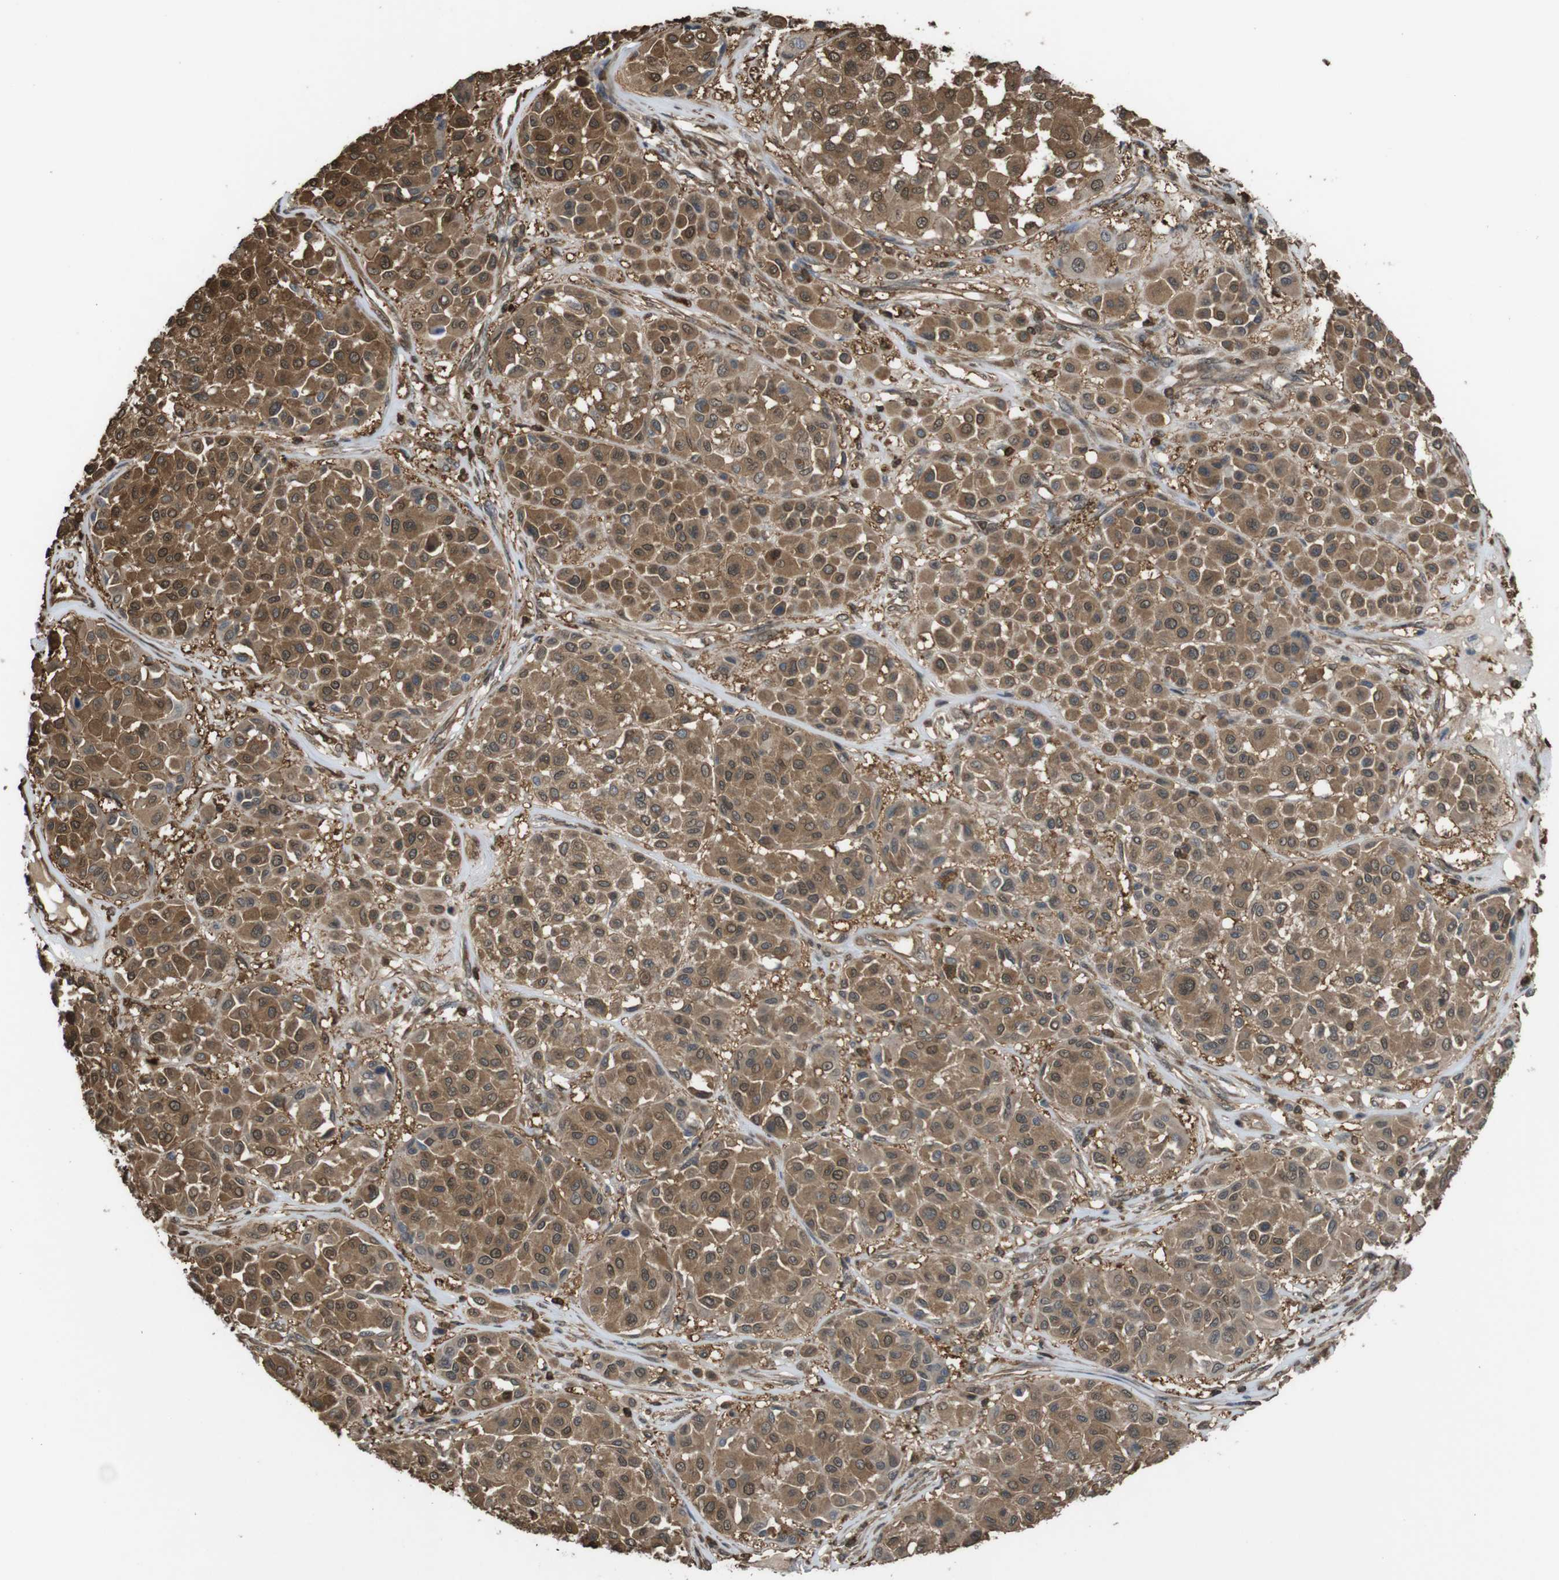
{"staining": {"intensity": "moderate", "quantity": ">75%", "location": "cytoplasmic/membranous,nuclear"}, "tissue": "melanoma", "cell_type": "Tumor cells", "image_type": "cancer", "snomed": [{"axis": "morphology", "description": "Malignant melanoma, Metastatic site"}, {"axis": "topography", "description": "Soft tissue"}], "caption": "The image shows immunohistochemical staining of melanoma. There is moderate cytoplasmic/membranous and nuclear expression is appreciated in approximately >75% of tumor cells. The protein is shown in brown color, while the nuclei are stained blue.", "gene": "ARHGDIA", "patient": {"sex": "male", "age": 41}}